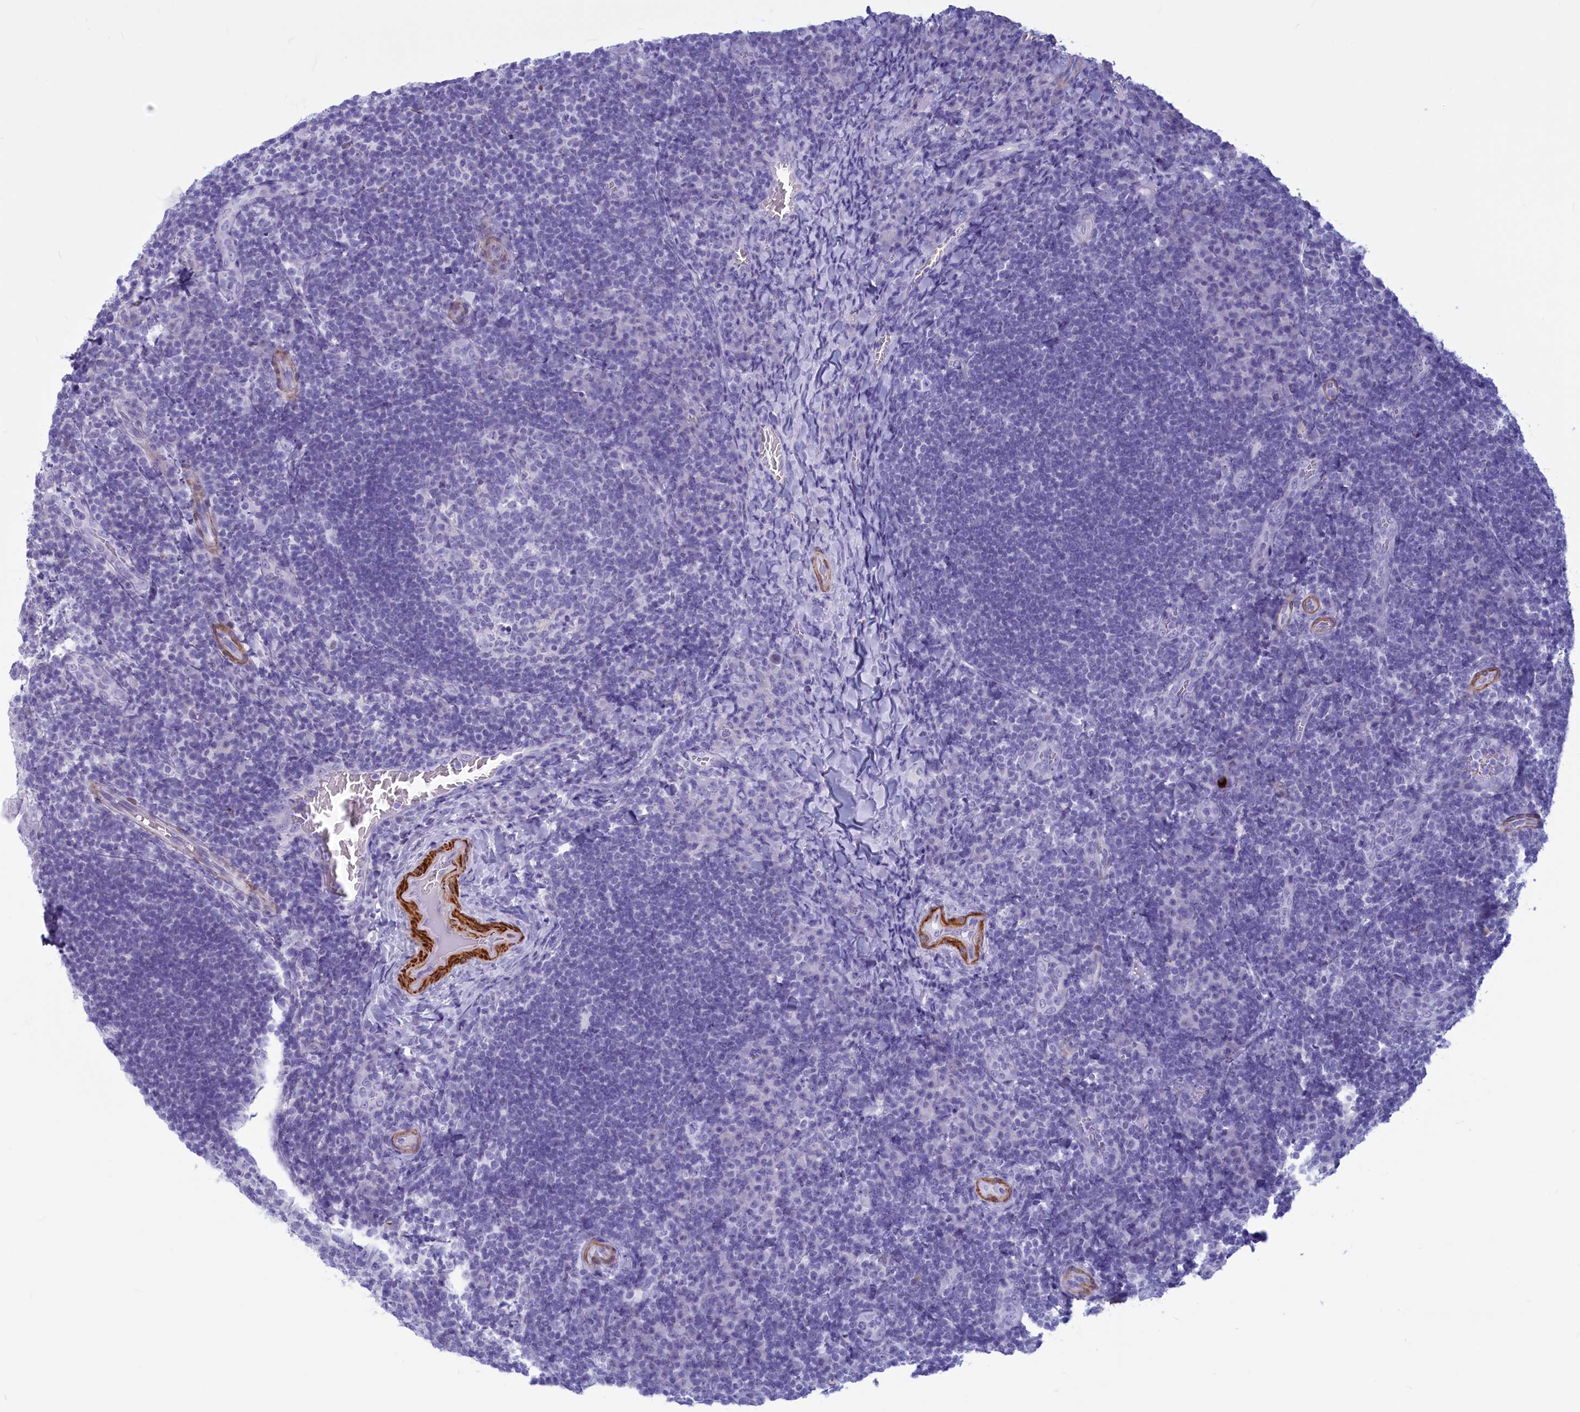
{"staining": {"intensity": "negative", "quantity": "none", "location": "none"}, "tissue": "tonsil", "cell_type": "Germinal center cells", "image_type": "normal", "snomed": [{"axis": "morphology", "description": "Normal tissue, NOS"}, {"axis": "topography", "description": "Tonsil"}], "caption": "An immunohistochemistry photomicrograph of benign tonsil is shown. There is no staining in germinal center cells of tonsil. (Stains: DAB (3,3'-diaminobenzidine) immunohistochemistry with hematoxylin counter stain, Microscopy: brightfield microscopy at high magnification).", "gene": "GAPDHS", "patient": {"sex": "male", "age": 17}}